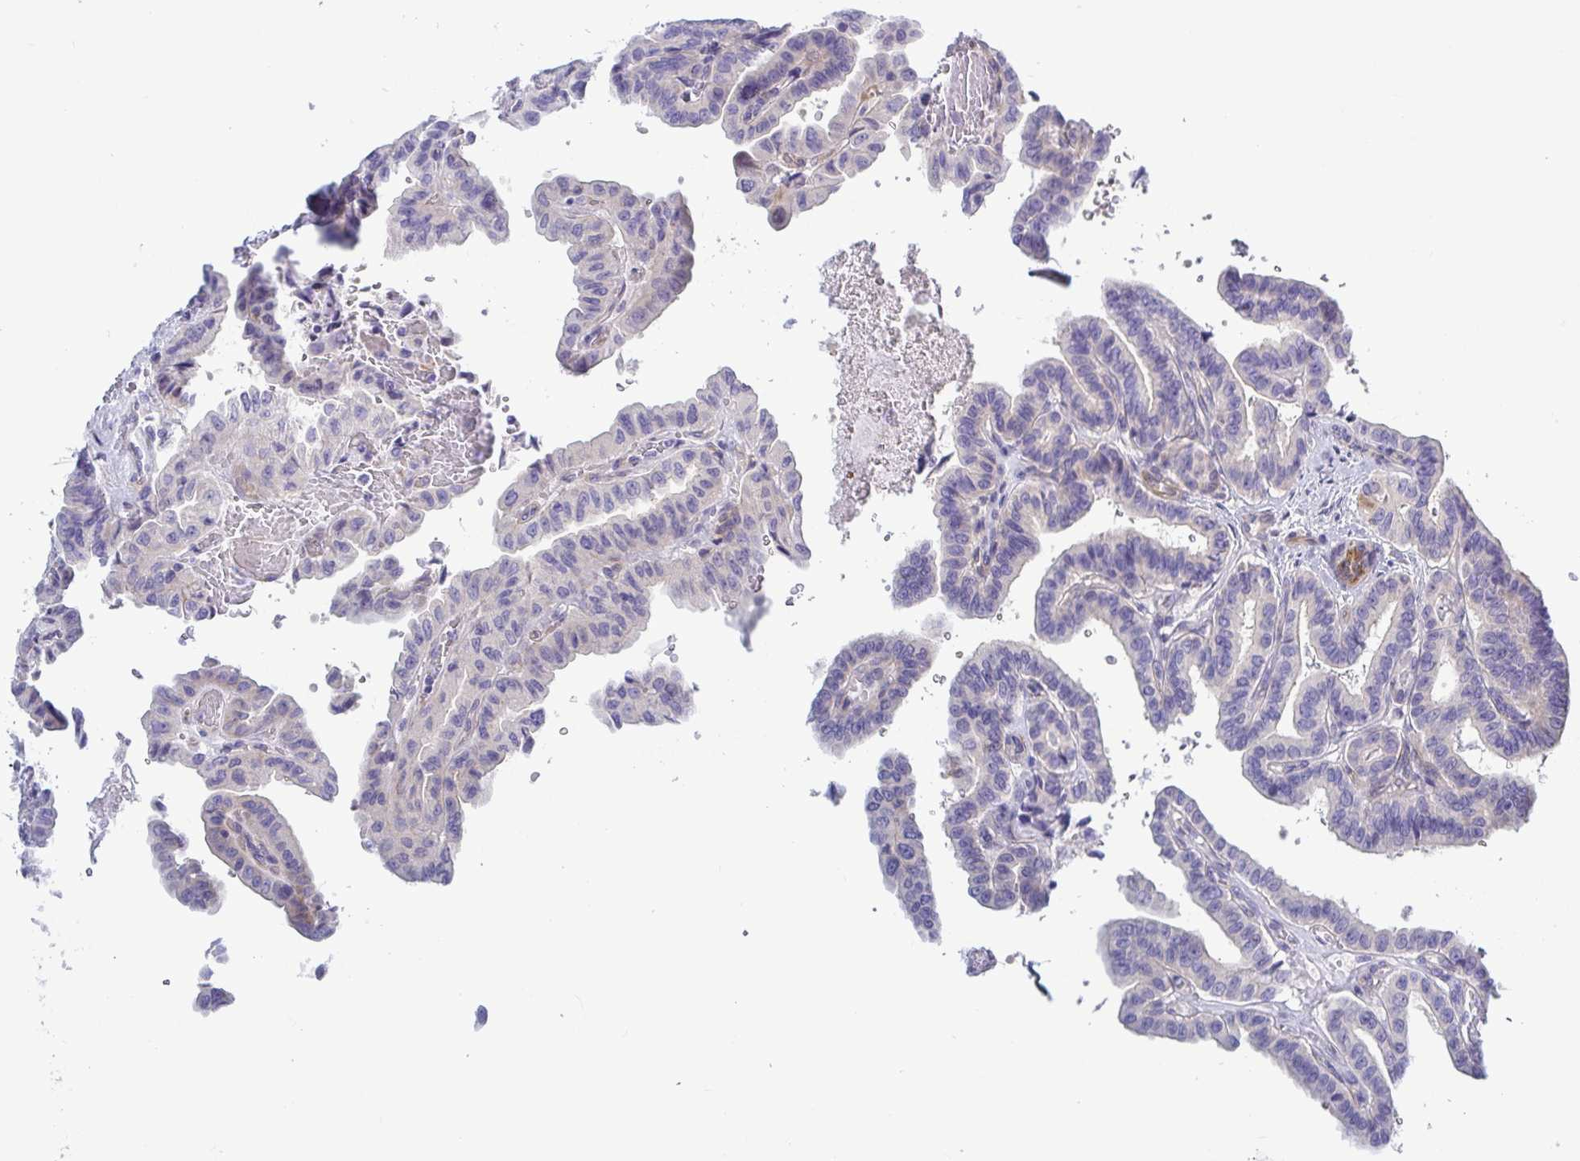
{"staining": {"intensity": "negative", "quantity": "none", "location": "none"}, "tissue": "thyroid cancer", "cell_type": "Tumor cells", "image_type": "cancer", "snomed": [{"axis": "morphology", "description": "Papillary adenocarcinoma, NOS"}, {"axis": "topography", "description": "Thyroid gland"}], "caption": "A micrograph of thyroid cancer (papillary adenocarcinoma) stained for a protein shows no brown staining in tumor cells.", "gene": "TNNI2", "patient": {"sex": "male", "age": 87}}